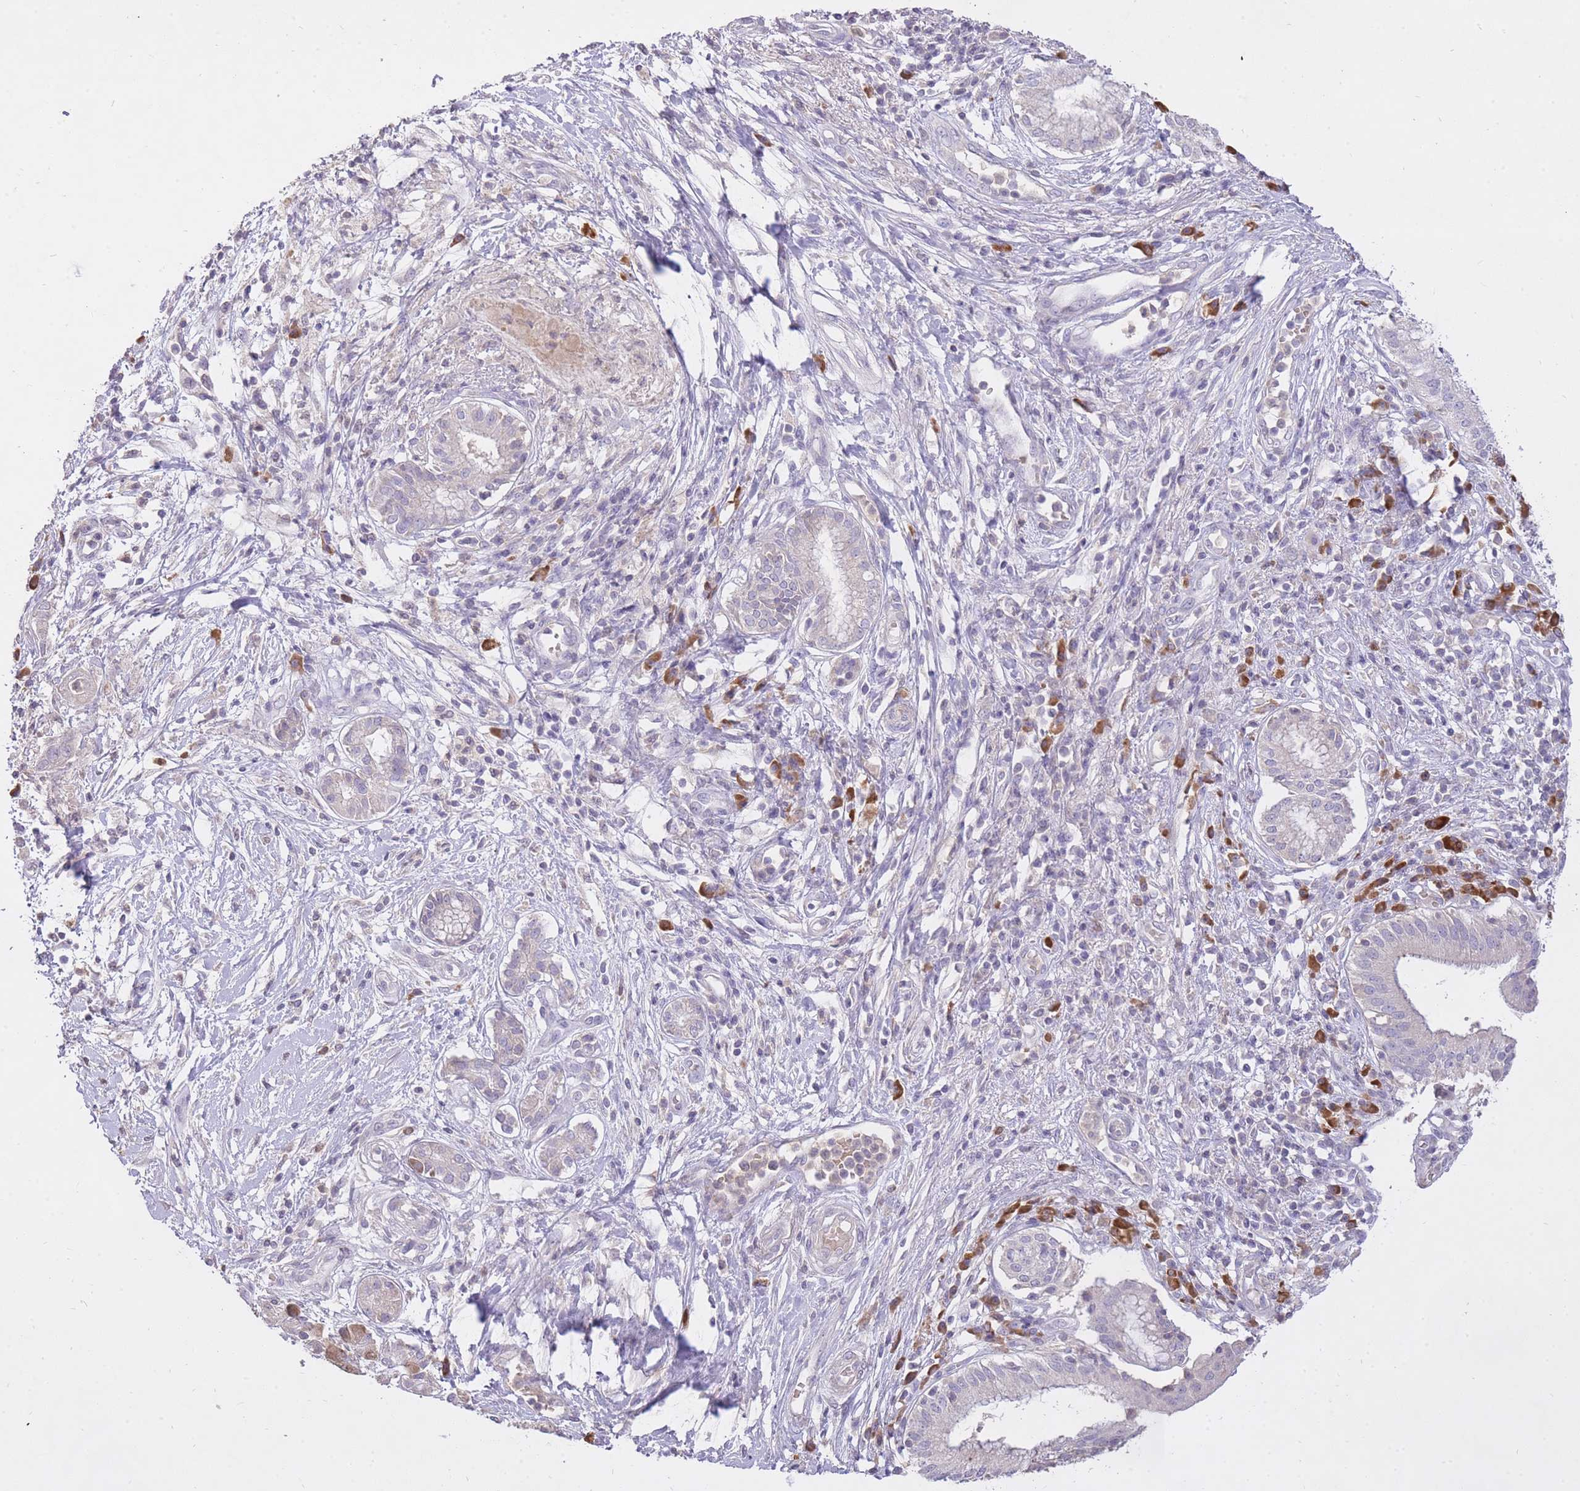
{"staining": {"intensity": "negative", "quantity": "none", "location": "none"}, "tissue": "pancreatic cancer", "cell_type": "Tumor cells", "image_type": "cancer", "snomed": [{"axis": "morphology", "description": "Adenocarcinoma, NOS"}, {"axis": "topography", "description": "Pancreas"}], "caption": "The IHC photomicrograph has no significant positivity in tumor cells of pancreatic cancer tissue.", "gene": "FRG2C", "patient": {"sex": "male", "age": 68}}